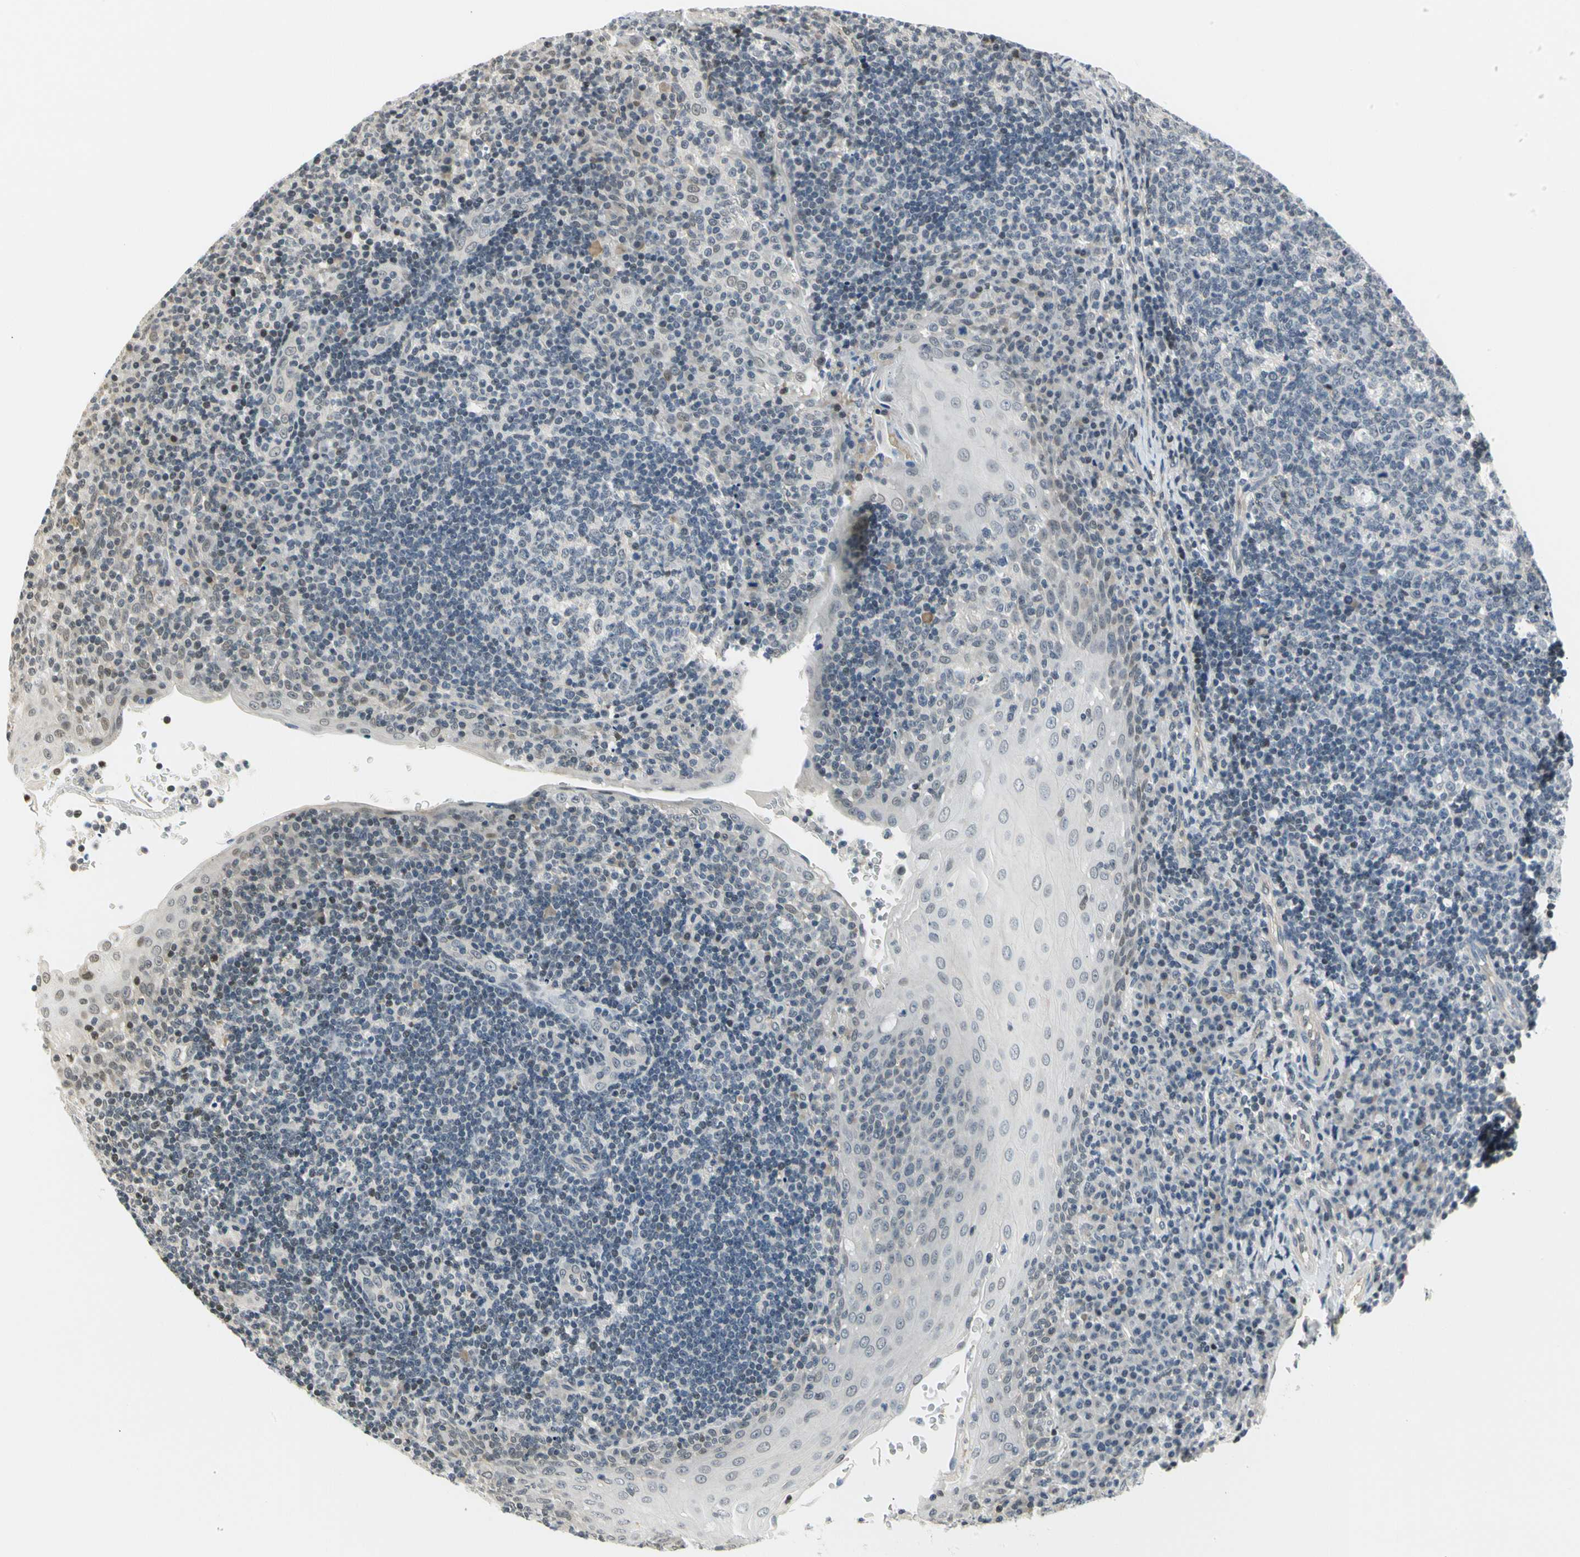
{"staining": {"intensity": "negative", "quantity": "none", "location": "none"}, "tissue": "tonsil", "cell_type": "Germinal center cells", "image_type": "normal", "snomed": [{"axis": "morphology", "description": "Normal tissue, NOS"}, {"axis": "topography", "description": "Tonsil"}], "caption": "Protein analysis of unremarkable tonsil shows no significant expression in germinal center cells.", "gene": "IMPG2", "patient": {"sex": "female", "age": 40}}